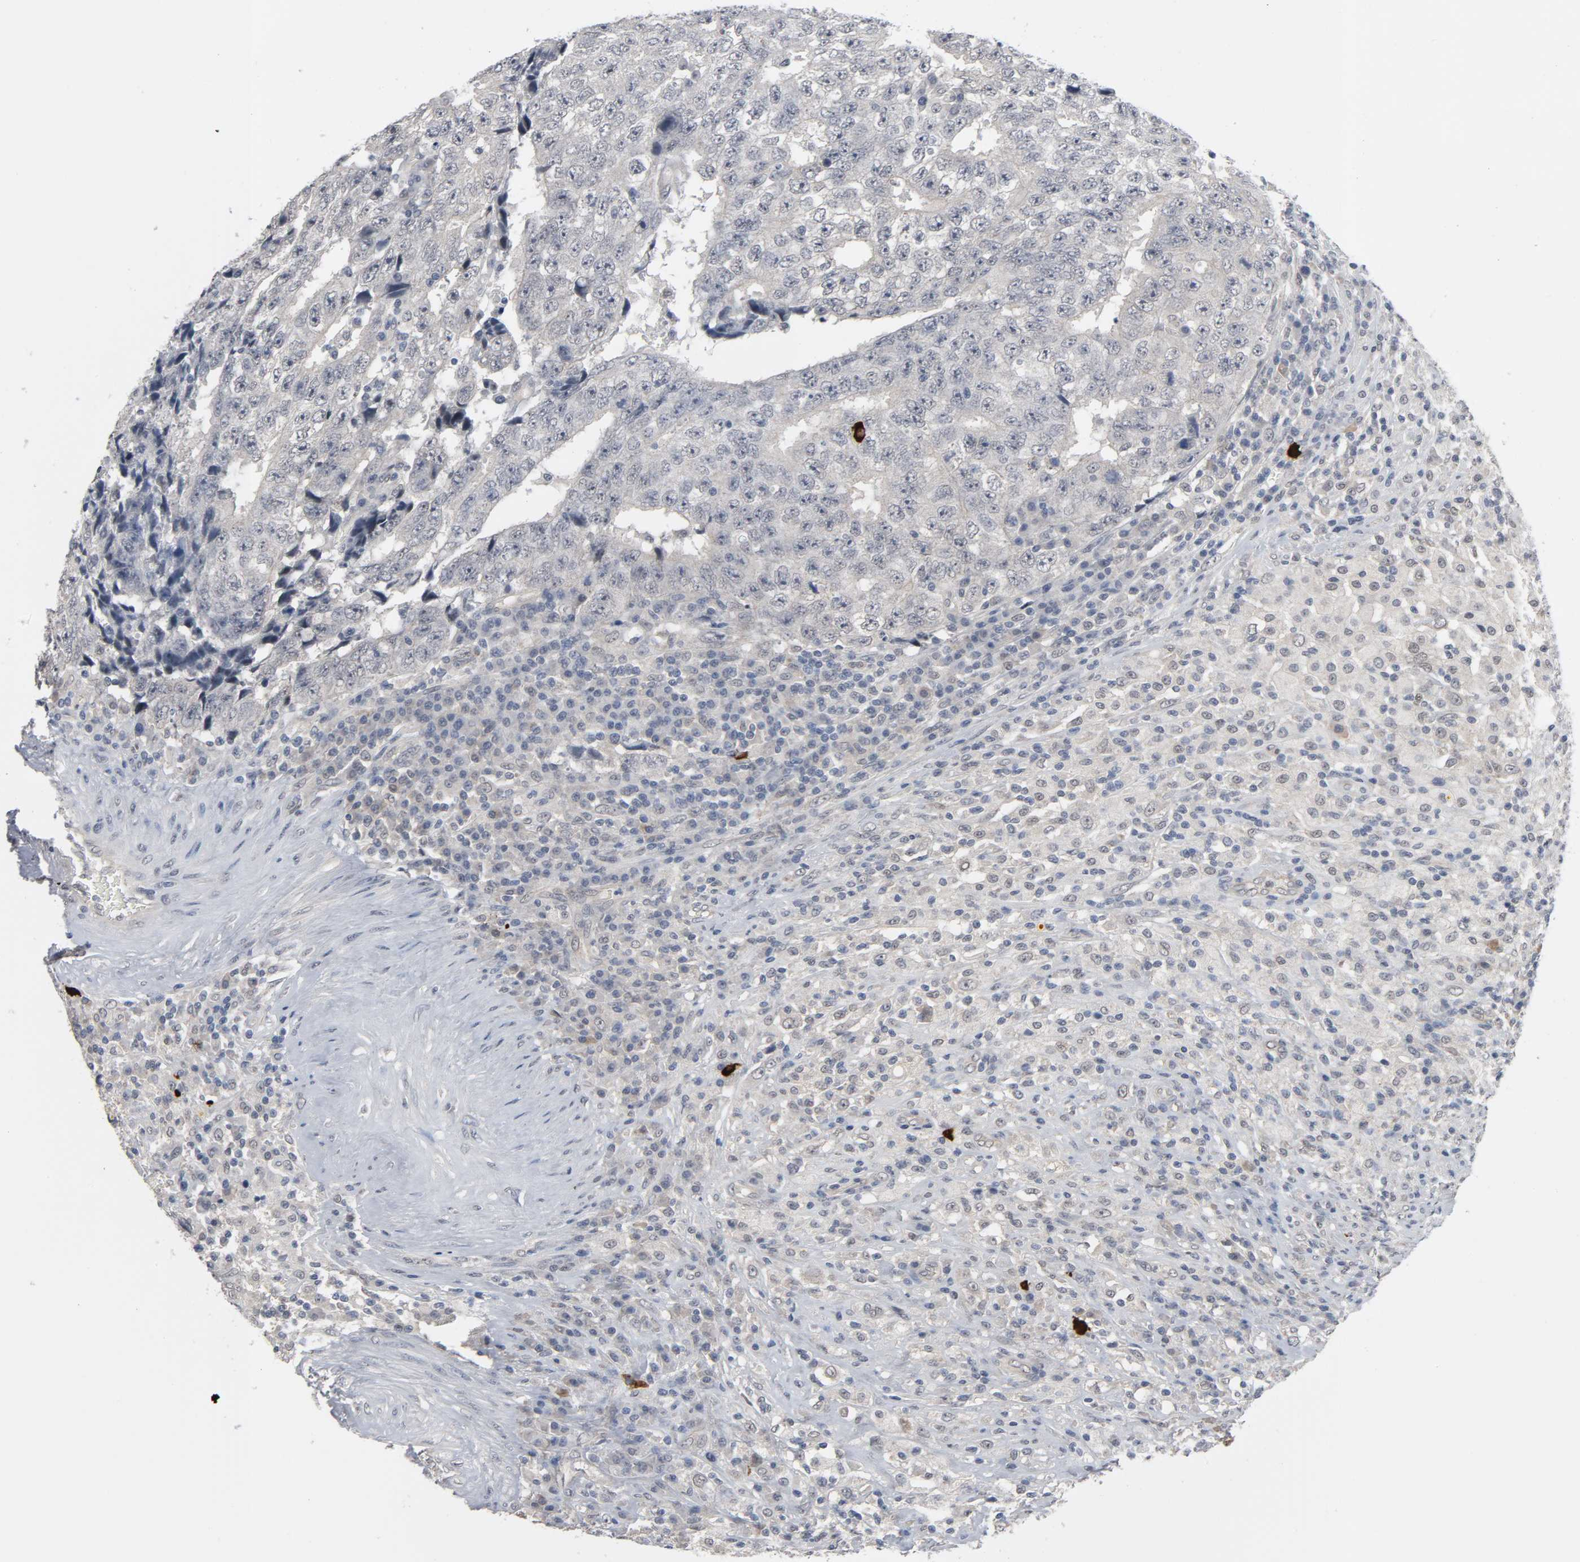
{"staining": {"intensity": "negative", "quantity": "none", "location": "none"}, "tissue": "testis cancer", "cell_type": "Tumor cells", "image_type": "cancer", "snomed": [{"axis": "morphology", "description": "Necrosis, NOS"}, {"axis": "morphology", "description": "Carcinoma, Embryonal, NOS"}, {"axis": "topography", "description": "Testis"}], "caption": "Testis embryonal carcinoma stained for a protein using IHC reveals no expression tumor cells.", "gene": "ACSS2", "patient": {"sex": "male", "age": 19}}